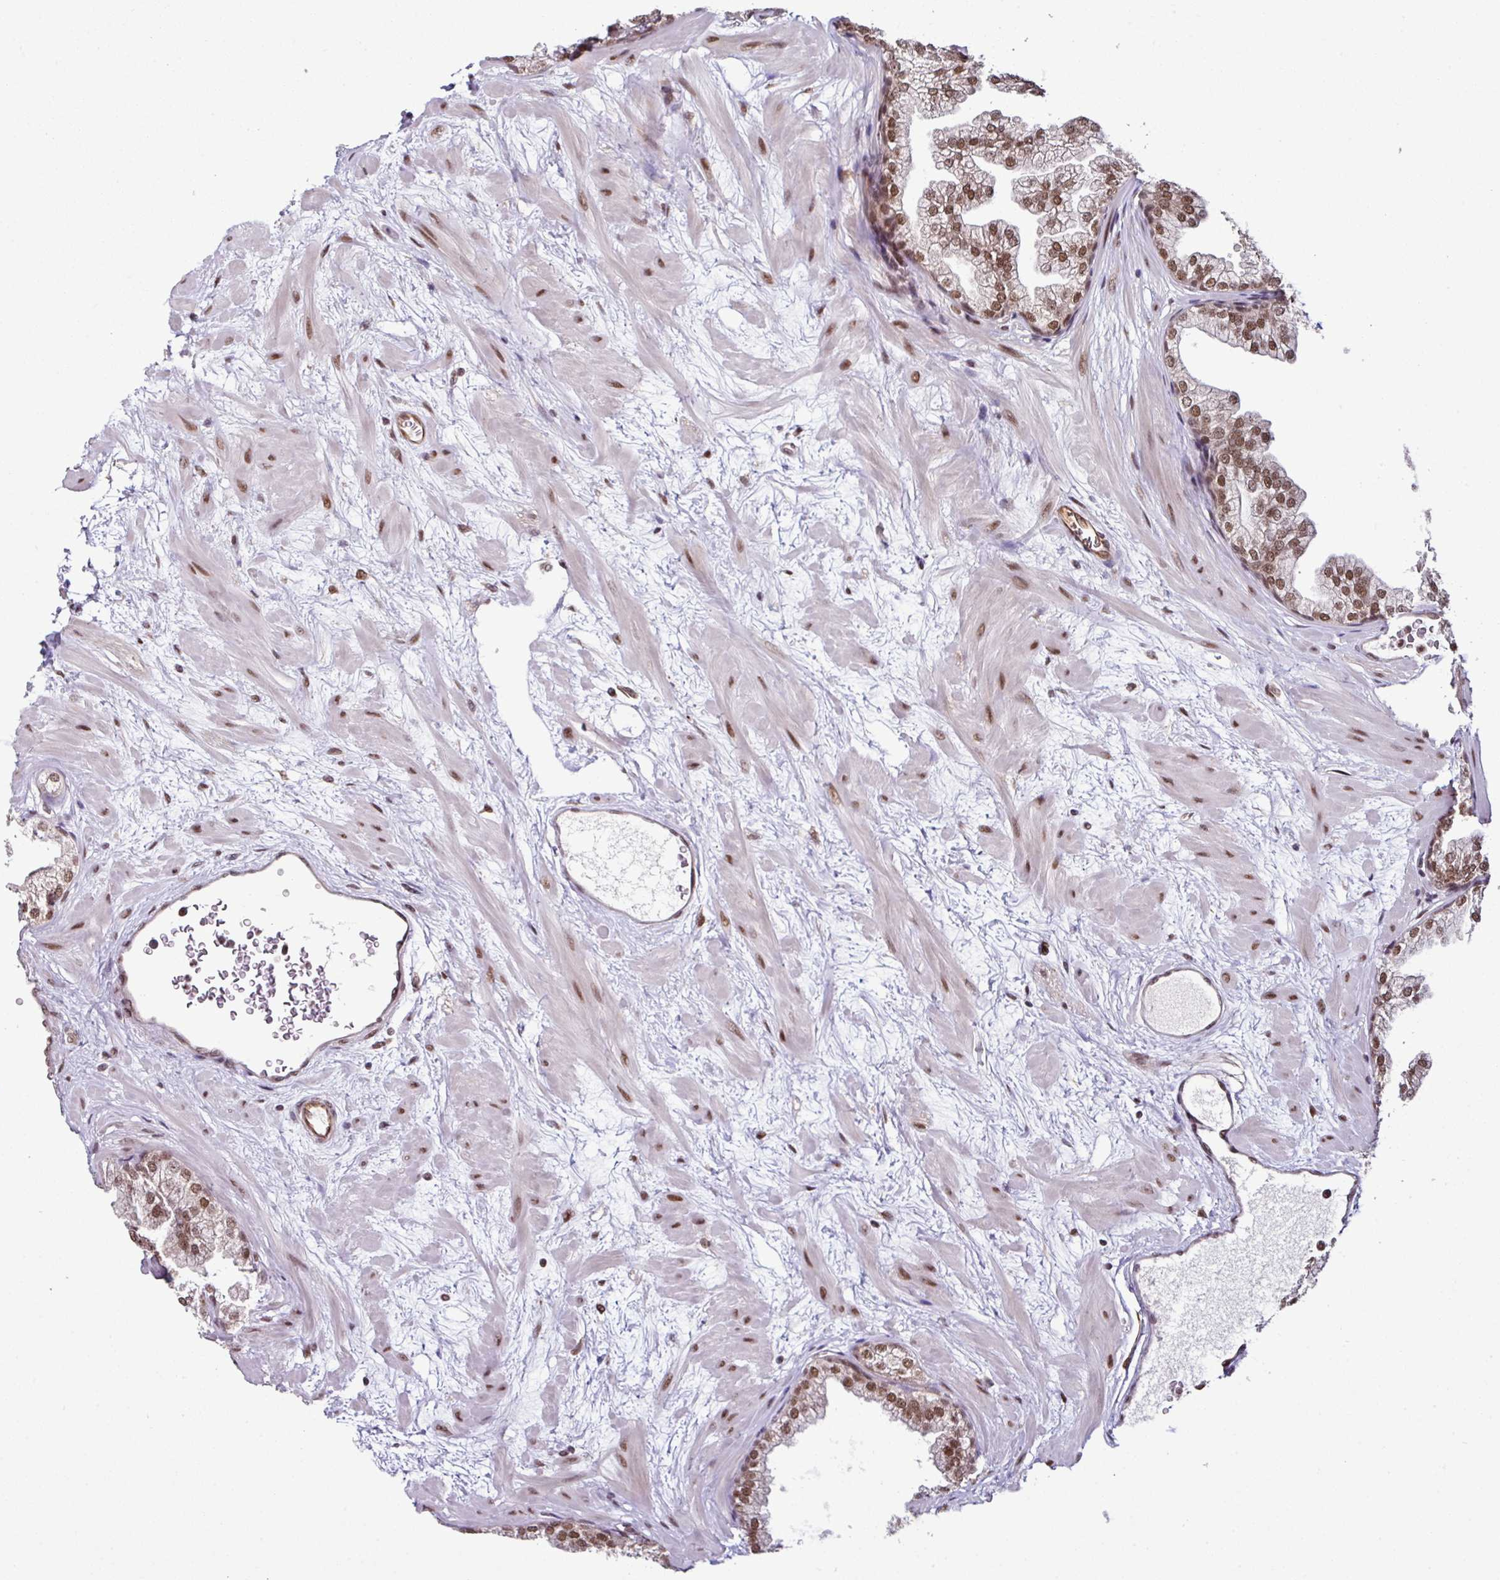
{"staining": {"intensity": "strong", "quantity": ">75%", "location": "nuclear"}, "tissue": "prostate", "cell_type": "Glandular cells", "image_type": "normal", "snomed": [{"axis": "morphology", "description": "Normal tissue, NOS"}, {"axis": "topography", "description": "Prostate"}], "caption": "Protein expression analysis of unremarkable human prostate reveals strong nuclear staining in about >75% of glandular cells.", "gene": "MORF4L2", "patient": {"sex": "male", "age": 37}}